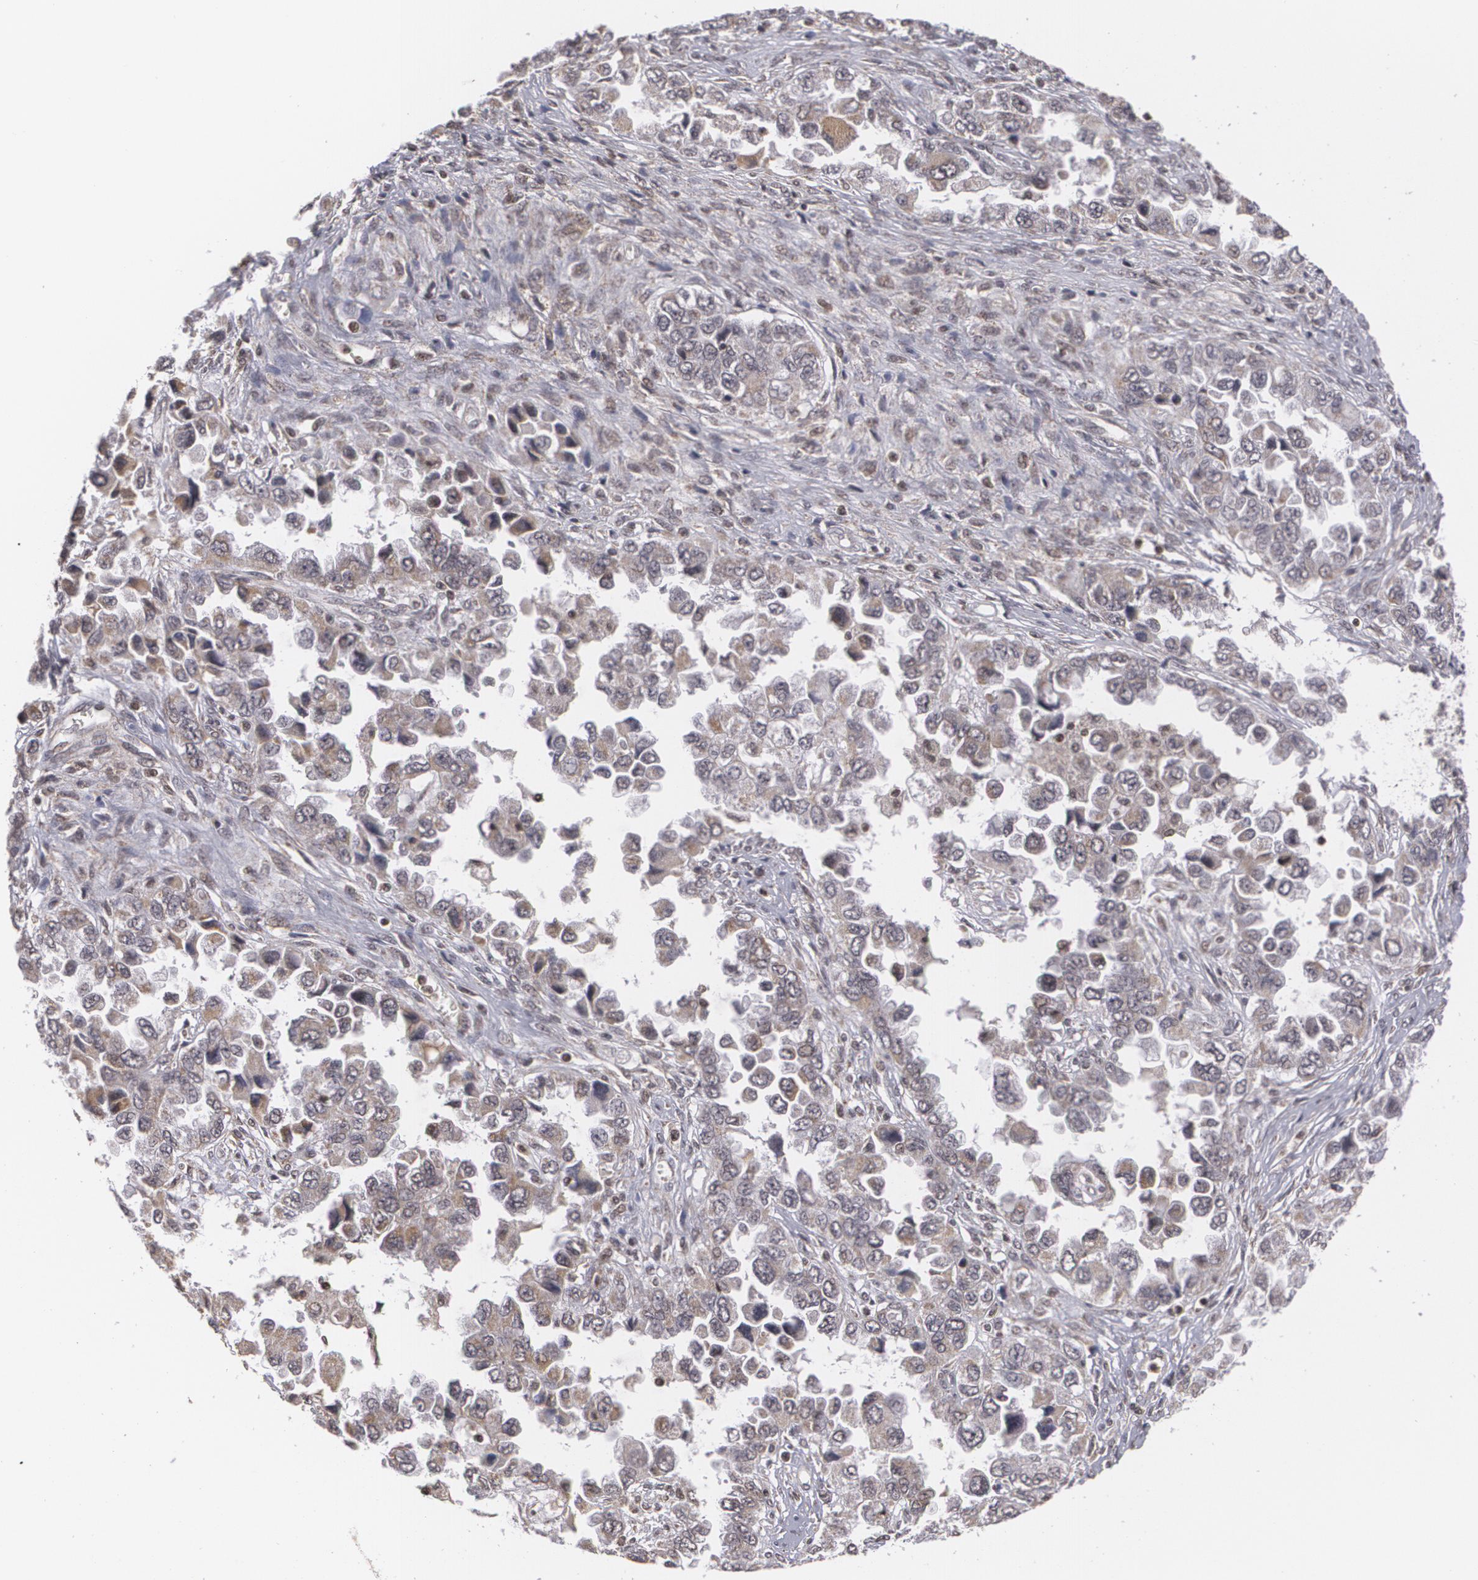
{"staining": {"intensity": "moderate", "quantity": ">75%", "location": "cytoplasmic/membranous"}, "tissue": "ovarian cancer", "cell_type": "Tumor cells", "image_type": "cancer", "snomed": [{"axis": "morphology", "description": "Cystadenocarcinoma, serous, NOS"}, {"axis": "topography", "description": "Ovary"}], "caption": "The histopathology image reveals immunohistochemical staining of ovarian cancer (serous cystadenocarcinoma). There is moderate cytoplasmic/membranous expression is seen in about >75% of tumor cells.", "gene": "MXD1", "patient": {"sex": "female", "age": 84}}